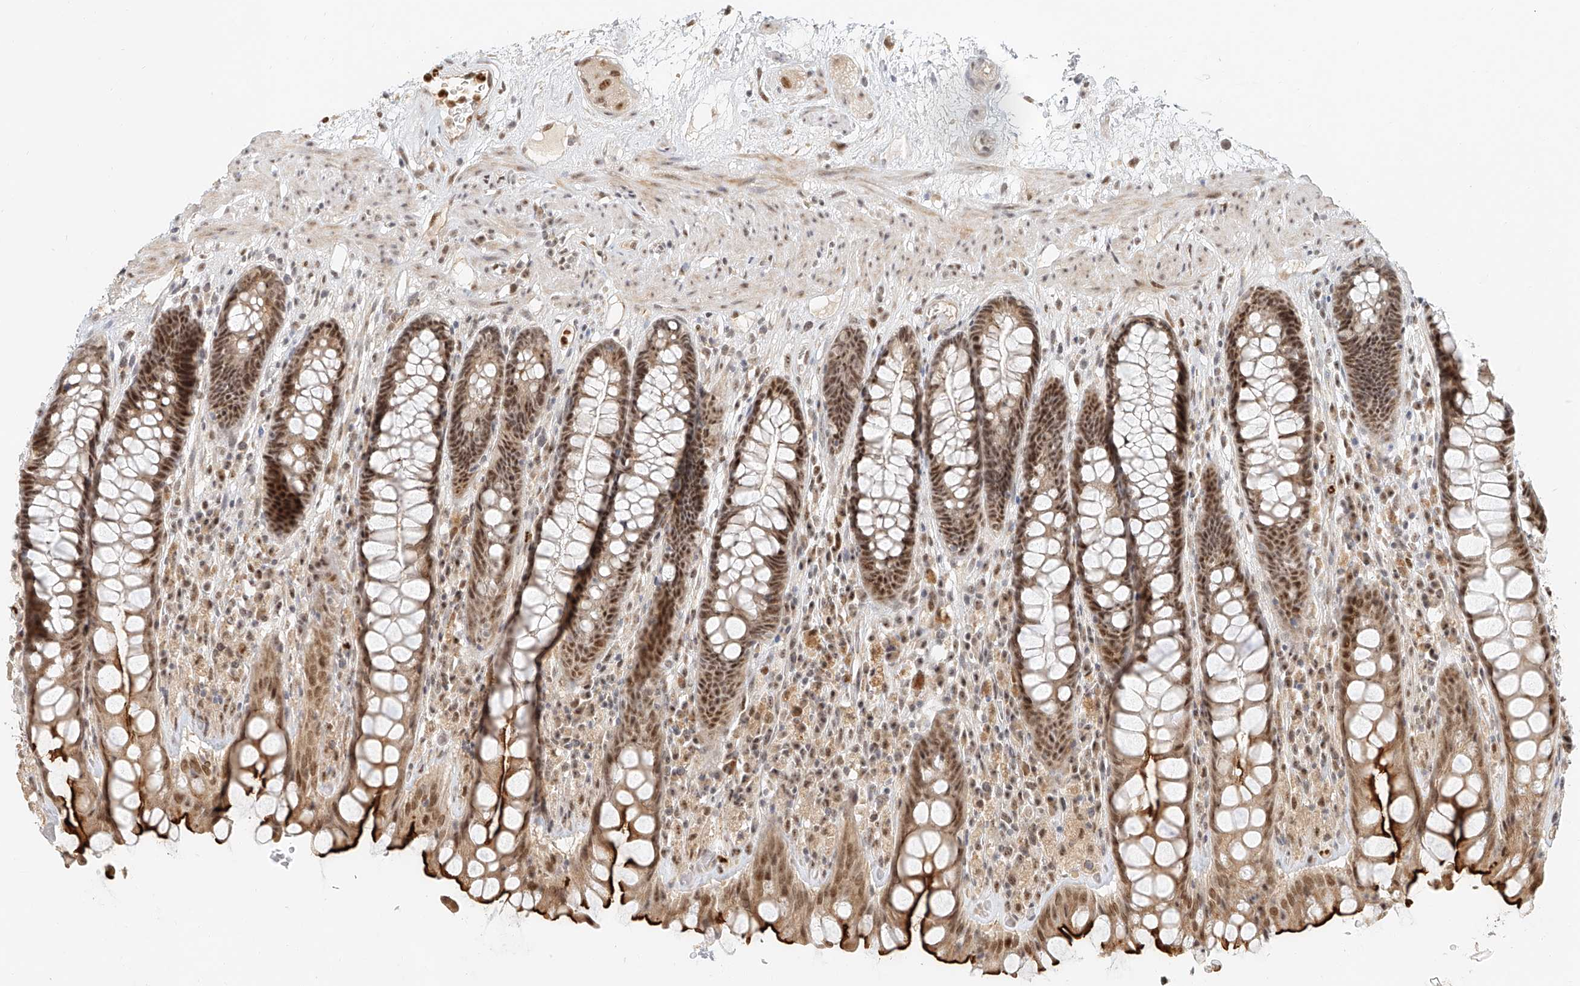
{"staining": {"intensity": "strong", "quantity": ">75%", "location": "nuclear"}, "tissue": "rectum", "cell_type": "Glandular cells", "image_type": "normal", "snomed": [{"axis": "morphology", "description": "Normal tissue, NOS"}, {"axis": "topography", "description": "Rectum"}], "caption": "High-power microscopy captured an immunohistochemistry image of unremarkable rectum, revealing strong nuclear expression in approximately >75% of glandular cells. The staining was performed using DAB (3,3'-diaminobenzidine), with brown indicating positive protein expression. Nuclei are stained blue with hematoxylin.", "gene": "CXorf58", "patient": {"sex": "male", "age": 64}}